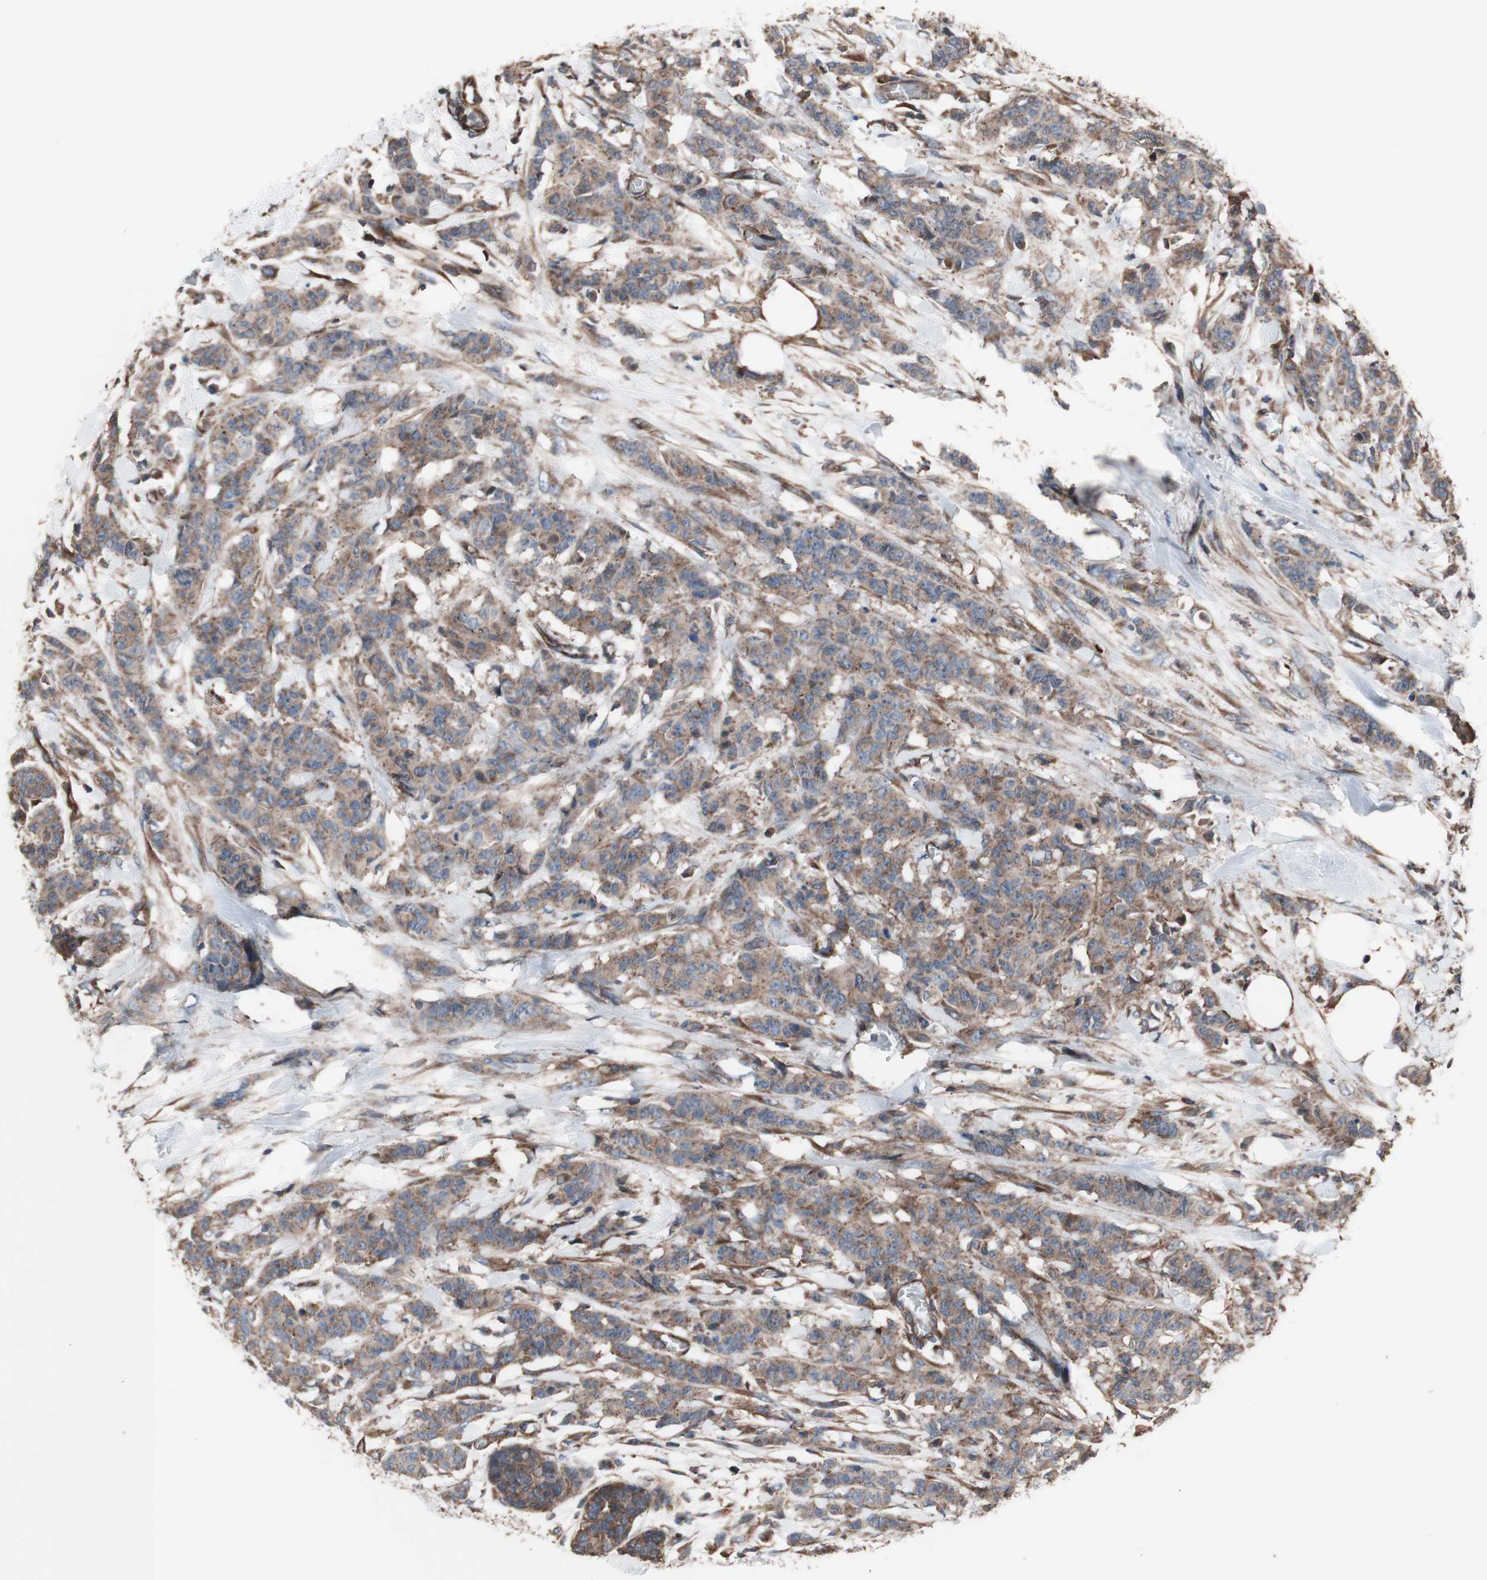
{"staining": {"intensity": "moderate", "quantity": ">75%", "location": "cytoplasmic/membranous"}, "tissue": "breast cancer", "cell_type": "Tumor cells", "image_type": "cancer", "snomed": [{"axis": "morphology", "description": "Normal tissue, NOS"}, {"axis": "morphology", "description": "Duct carcinoma"}, {"axis": "topography", "description": "Breast"}], "caption": "IHC micrograph of neoplastic tissue: human breast cancer (invasive ductal carcinoma) stained using IHC displays medium levels of moderate protein expression localized specifically in the cytoplasmic/membranous of tumor cells, appearing as a cytoplasmic/membranous brown color.", "gene": "COPB1", "patient": {"sex": "female", "age": 40}}